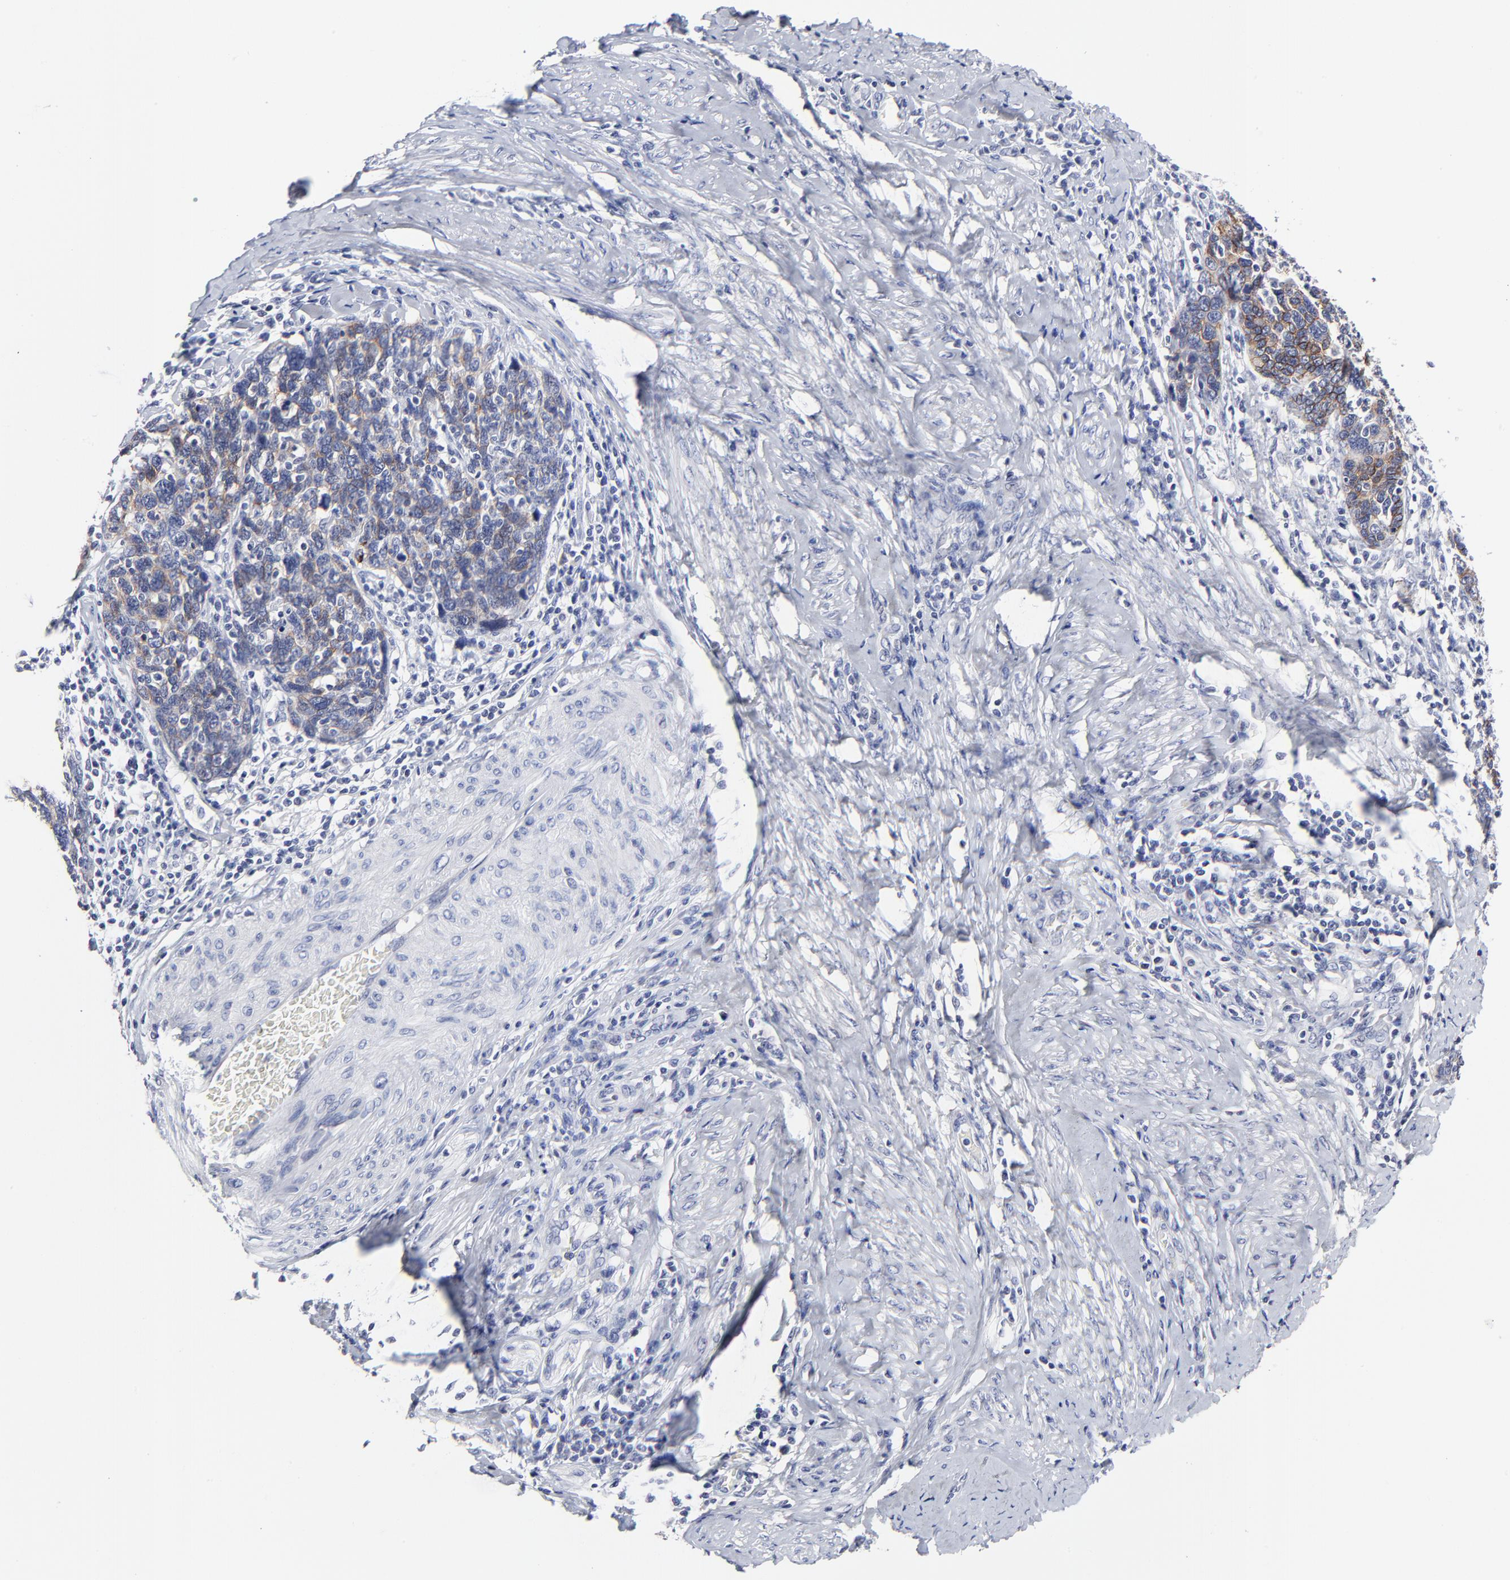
{"staining": {"intensity": "weak", "quantity": "25%-75%", "location": "cytoplasmic/membranous"}, "tissue": "cervical cancer", "cell_type": "Tumor cells", "image_type": "cancer", "snomed": [{"axis": "morphology", "description": "Squamous cell carcinoma, NOS"}, {"axis": "topography", "description": "Cervix"}], "caption": "High-magnification brightfield microscopy of cervical cancer stained with DAB (3,3'-diaminobenzidine) (brown) and counterstained with hematoxylin (blue). tumor cells exhibit weak cytoplasmic/membranous positivity is present in approximately25%-75% of cells.", "gene": "CXADR", "patient": {"sex": "female", "age": 41}}